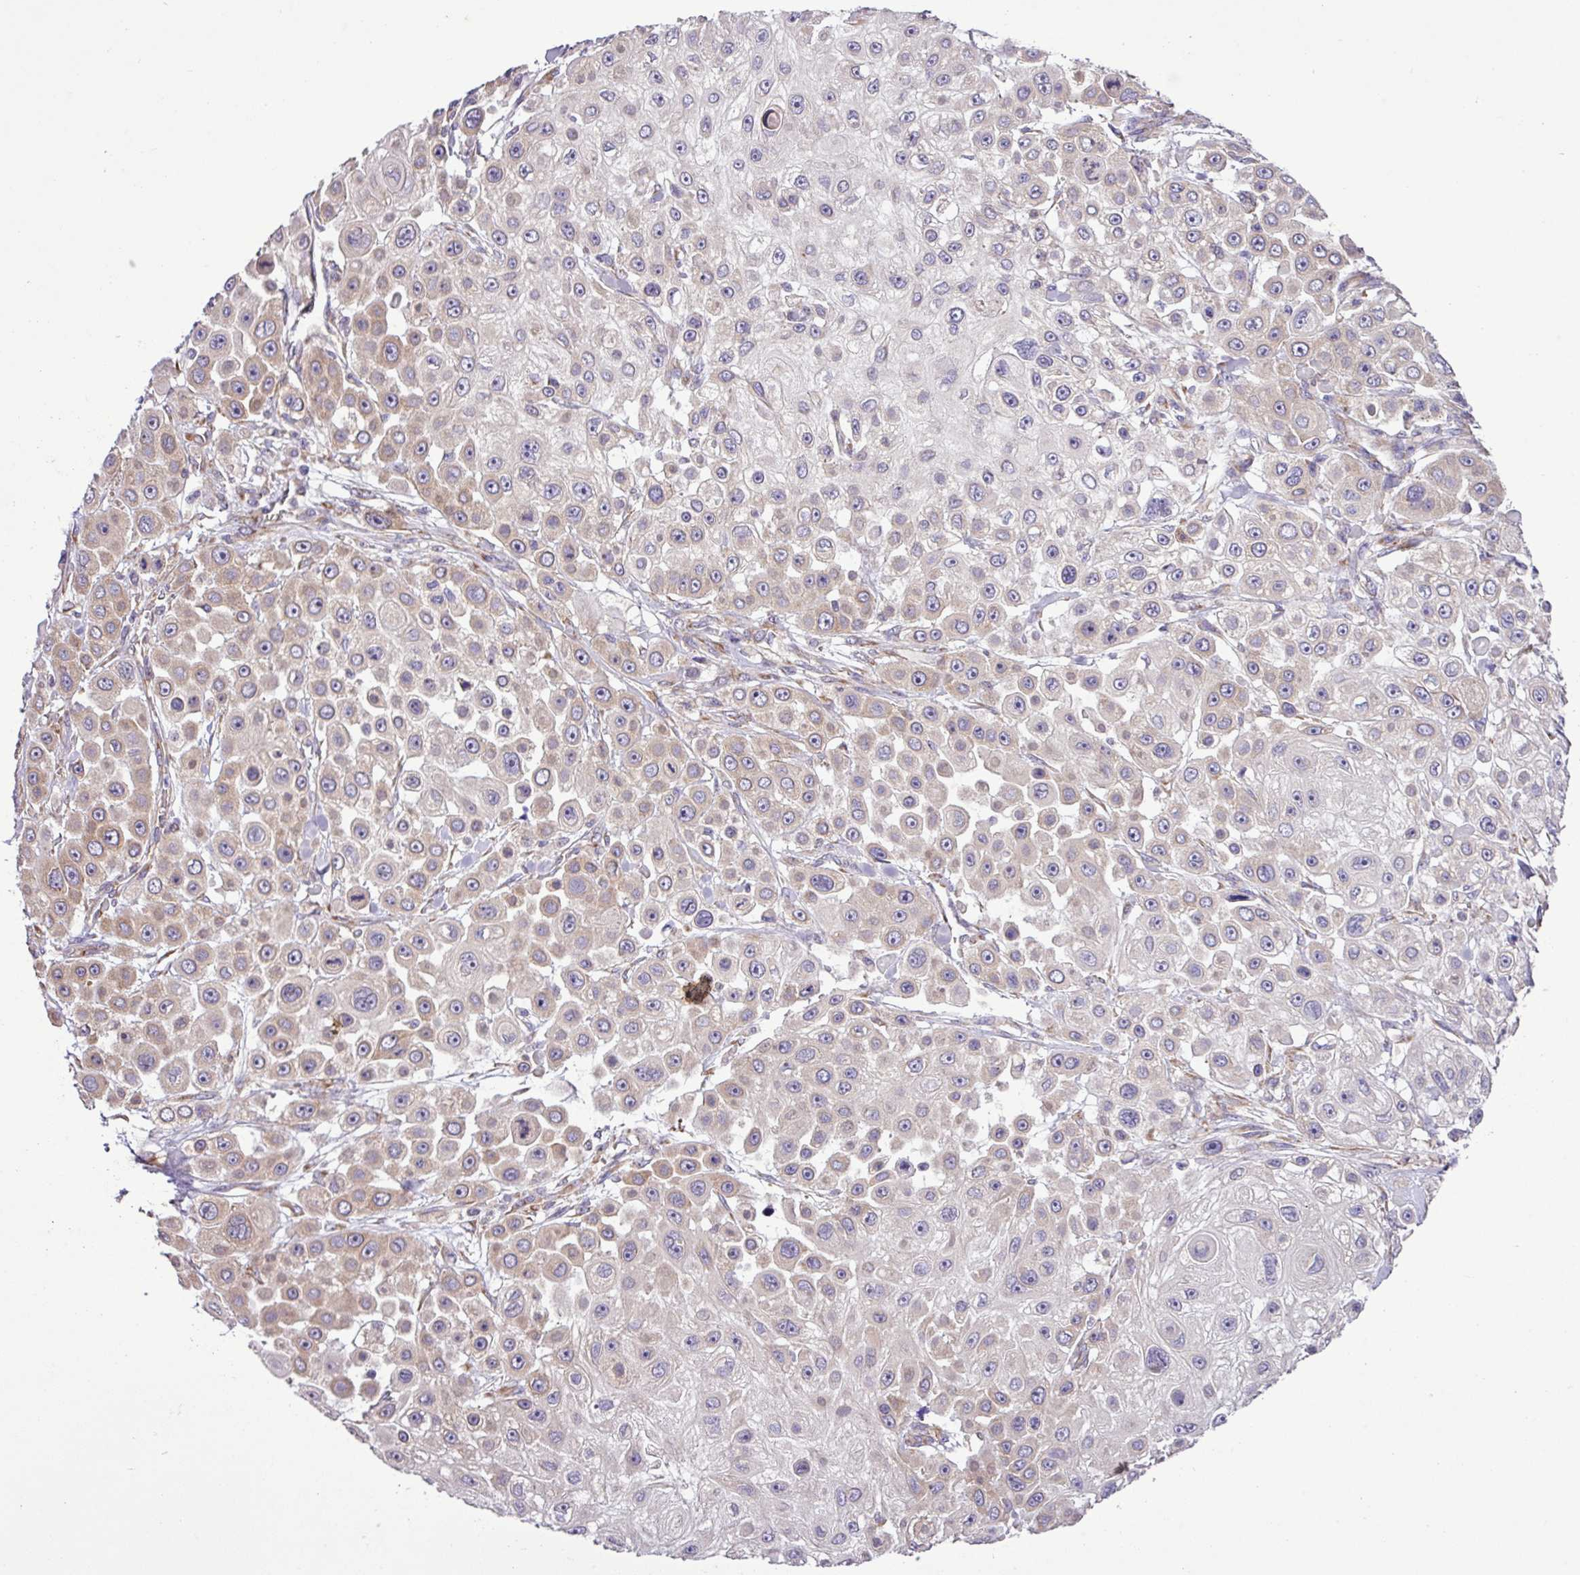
{"staining": {"intensity": "weak", "quantity": "<25%", "location": "cytoplasmic/membranous"}, "tissue": "skin cancer", "cell_type": "Tumor cells", "image_type": "cancer", "snomed": [{"axis": "morphology", "description": "Squamous cell carcinoma, NOS"}, {"axis": "topography", "description": "Skin"}], "caption": "Tumor cells show no significant protein staining in skin cancer.", "gene": "RPL13", "patient": {"sex": "male", "age": 67}}